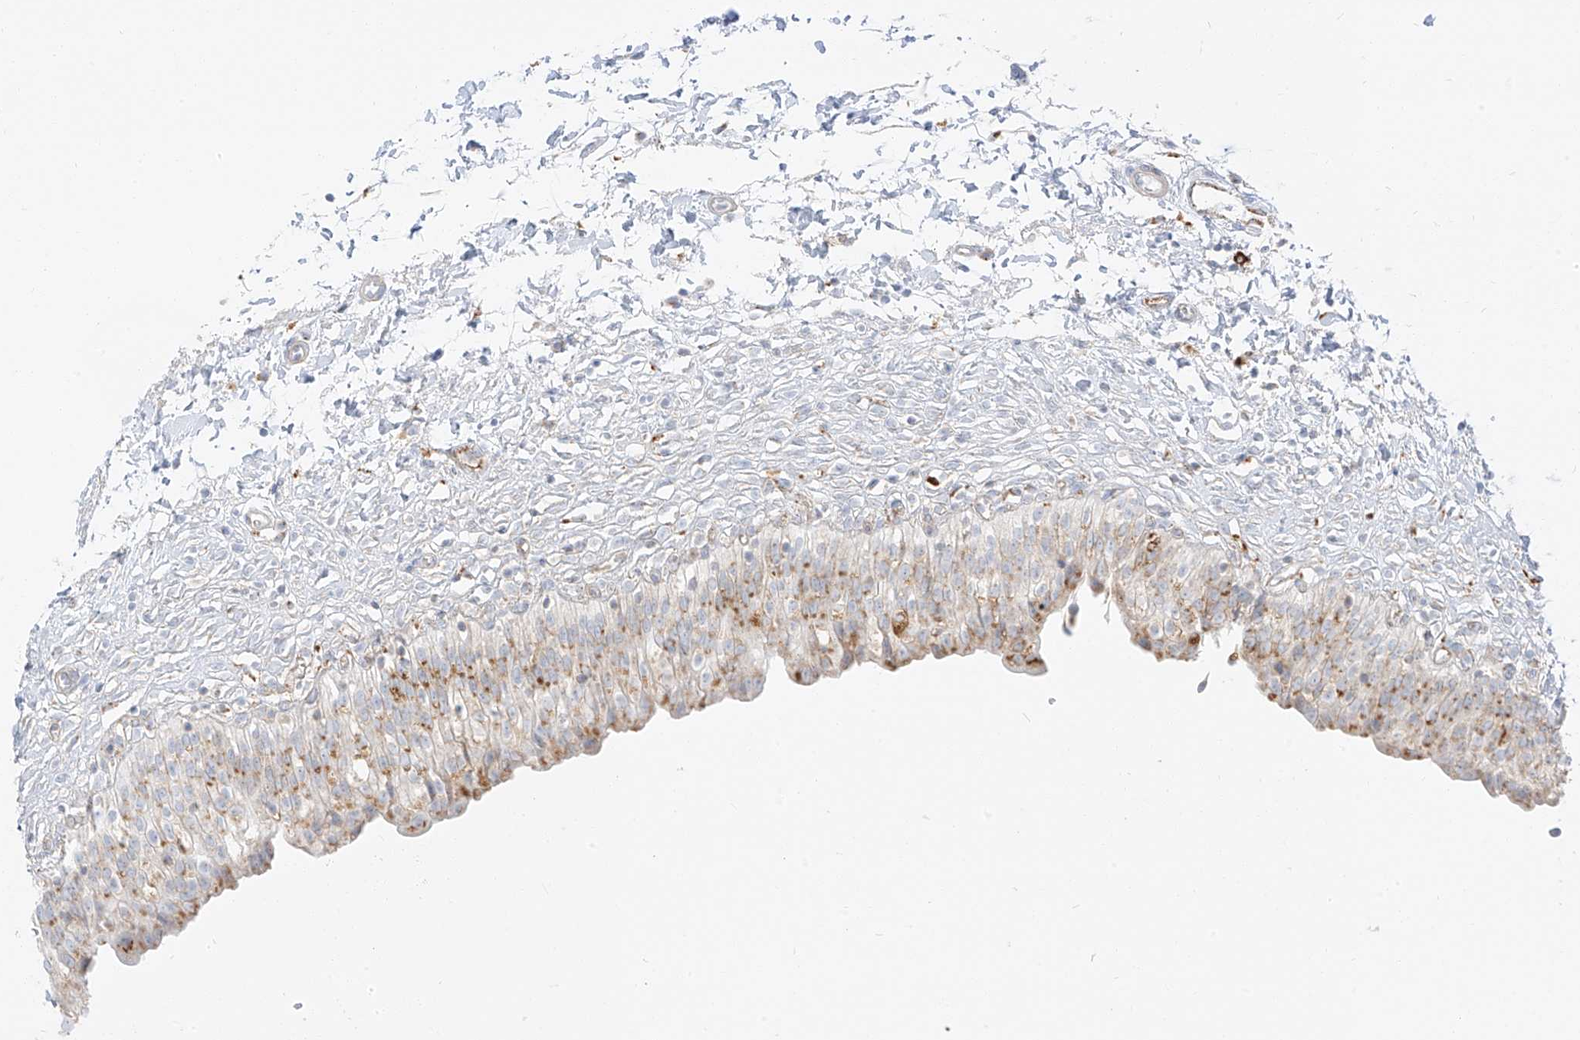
{"staining": {"intensity": "moderate", "quantity": "25%-75%", "location": "cytoplasmic/membranous"}, "tissue": "urinary bladder", "cell_type": "Urothelial cells", "image_type": "normal", "snomed": [{"axis": "morphology", "description": "Normal tissue, NOS"}, {"axis": "topography", "description": "Urinary bladder"}], "caption": "Moderate cytoplasmic/membranous expression is identified in about 25%-75% of urothelial cells in benign urinary bladder.", "gene": "SLC35F6", "patient": {"sex": "male", "age": 55}}